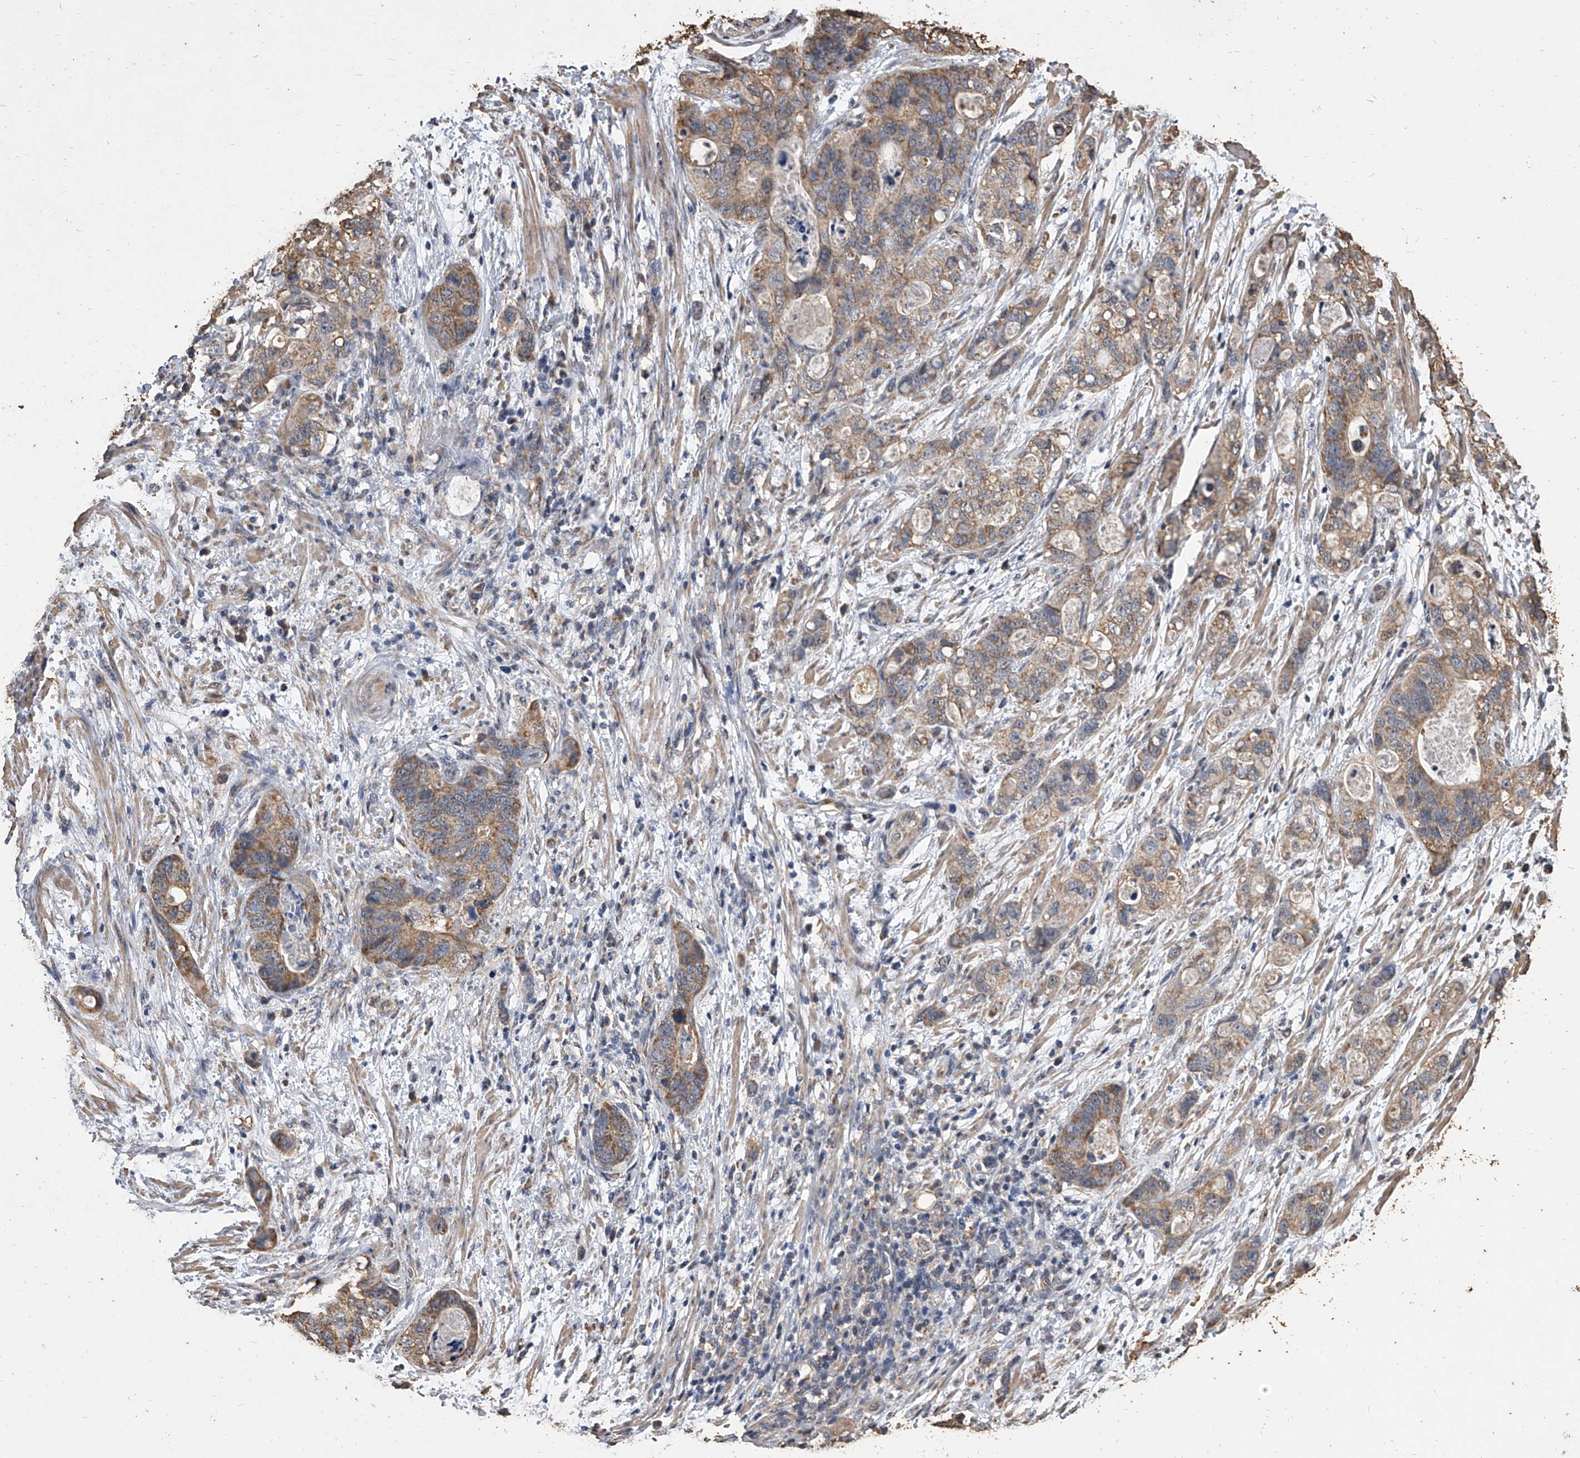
{"staining": {"intensity": "moderate", "quantity": ">75%", "location": "cytoplasmic/membranous"}, "tissue": "stomach cancer", "cell_type": "Tumor cells", "image_type": "cancer", "snomed": [{"axis": "morphology", "description": "Normal tissue, NOS"}, {"axis": "morphology", "description": "Adenocarcinoma, NOS"}, {"axis": "topography", "description": "Stomach"}], "caption": "Stomach cancer stained with a protein marker demonstrates moderate staining in tumor cells.", "gene": "MRPL28", "patient": {"sex": "female", "age": 89}}